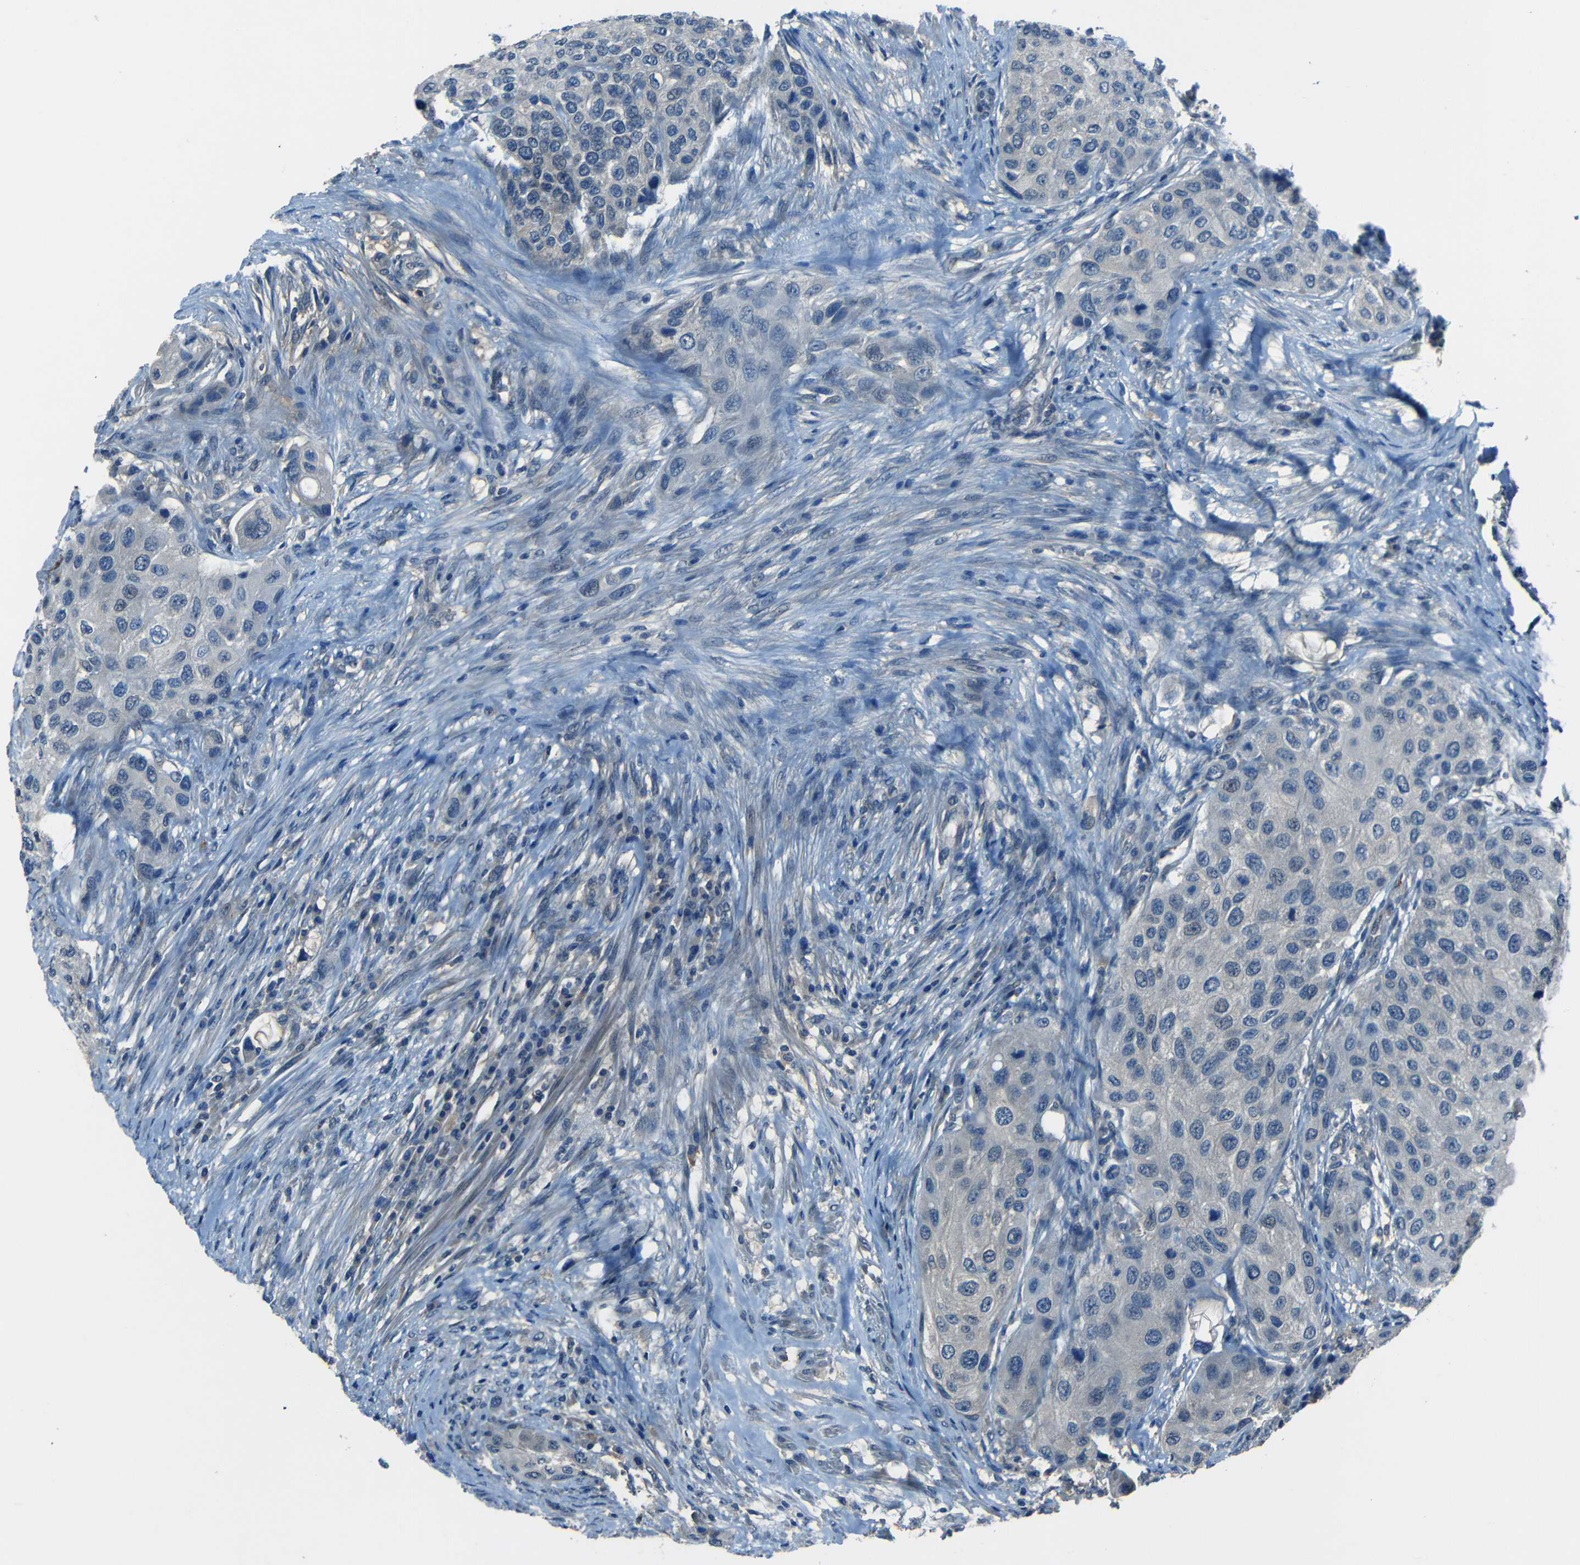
{"staining": {"intensity": "negative", "quantity": "none", "location": "none"}, "tissue": "urothelial cancer", "cell_type": "Tumor cells", "image_type": "cancer", "snomed": [{"axis": "morphology", "description": "Urothelial carcinoma, High grade"}, {"axis": "topography", "description": "Urinary bladder"}], "caption": "High power microscopy histopathology image of an immunohistochemistry (IHC) image of high-grade urothelial carcinoma, revealing no significant expression in tumor cells.", "gene": "SLA", "patient": {"sex": "female", "age": 56}}